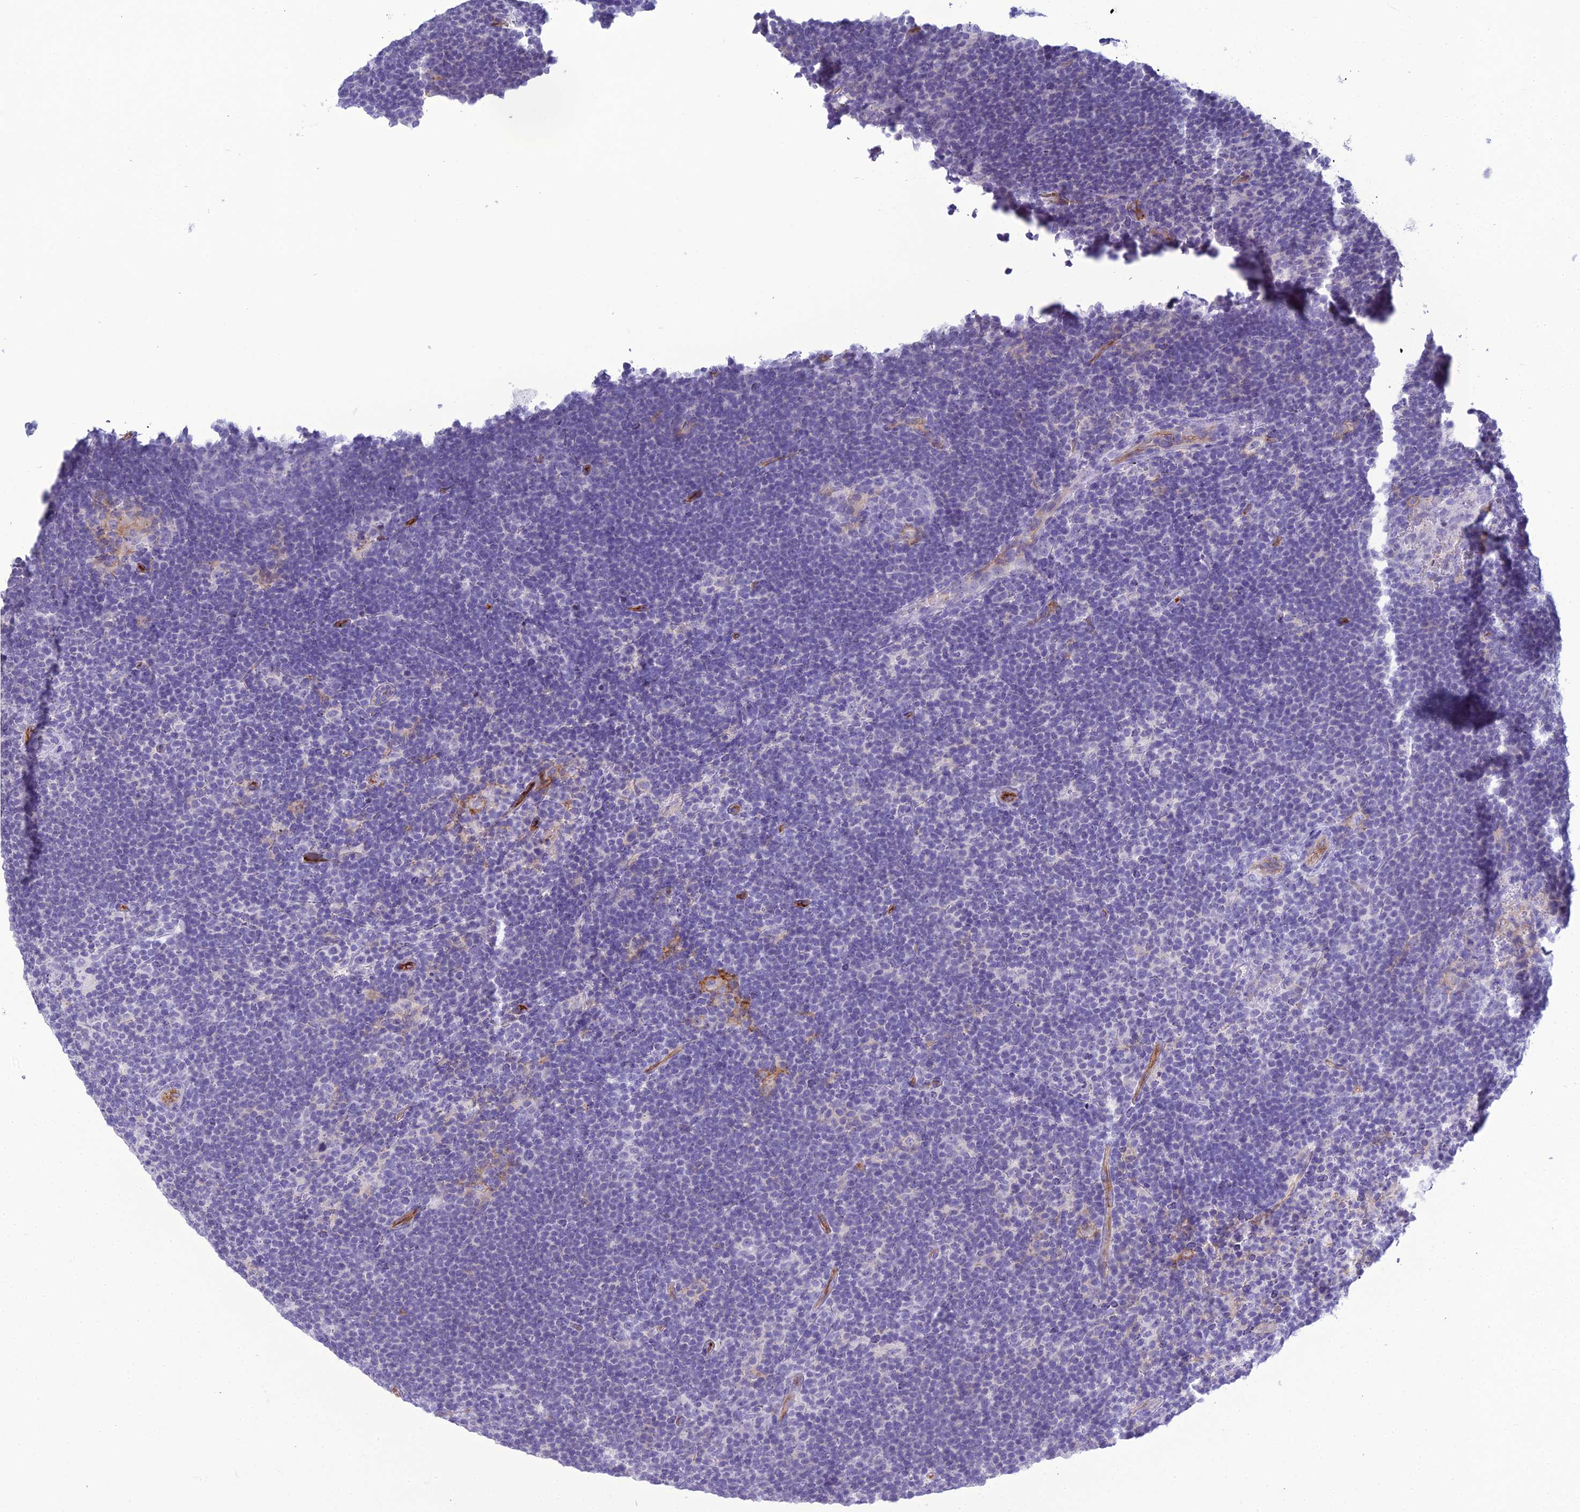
{"staining": {"intensity": "negative", "quantity": "none", "location": "none"}, "tissue": "lymphoma", "cell_type": "Tumor cells", "image_type": "cancer", "snomed": [{"axis": "morphology", "description": "Hodgkin's disease, NOS"}, {"axis": "topography", "description": "Lymph node"}], "caption": "This is an immunohistochemistry photomicrograph of human Hodgkin's disease. There is no positivity in tumor cells.", "gene": "ACE", "patient": {"sex": "female", "age": 57}}